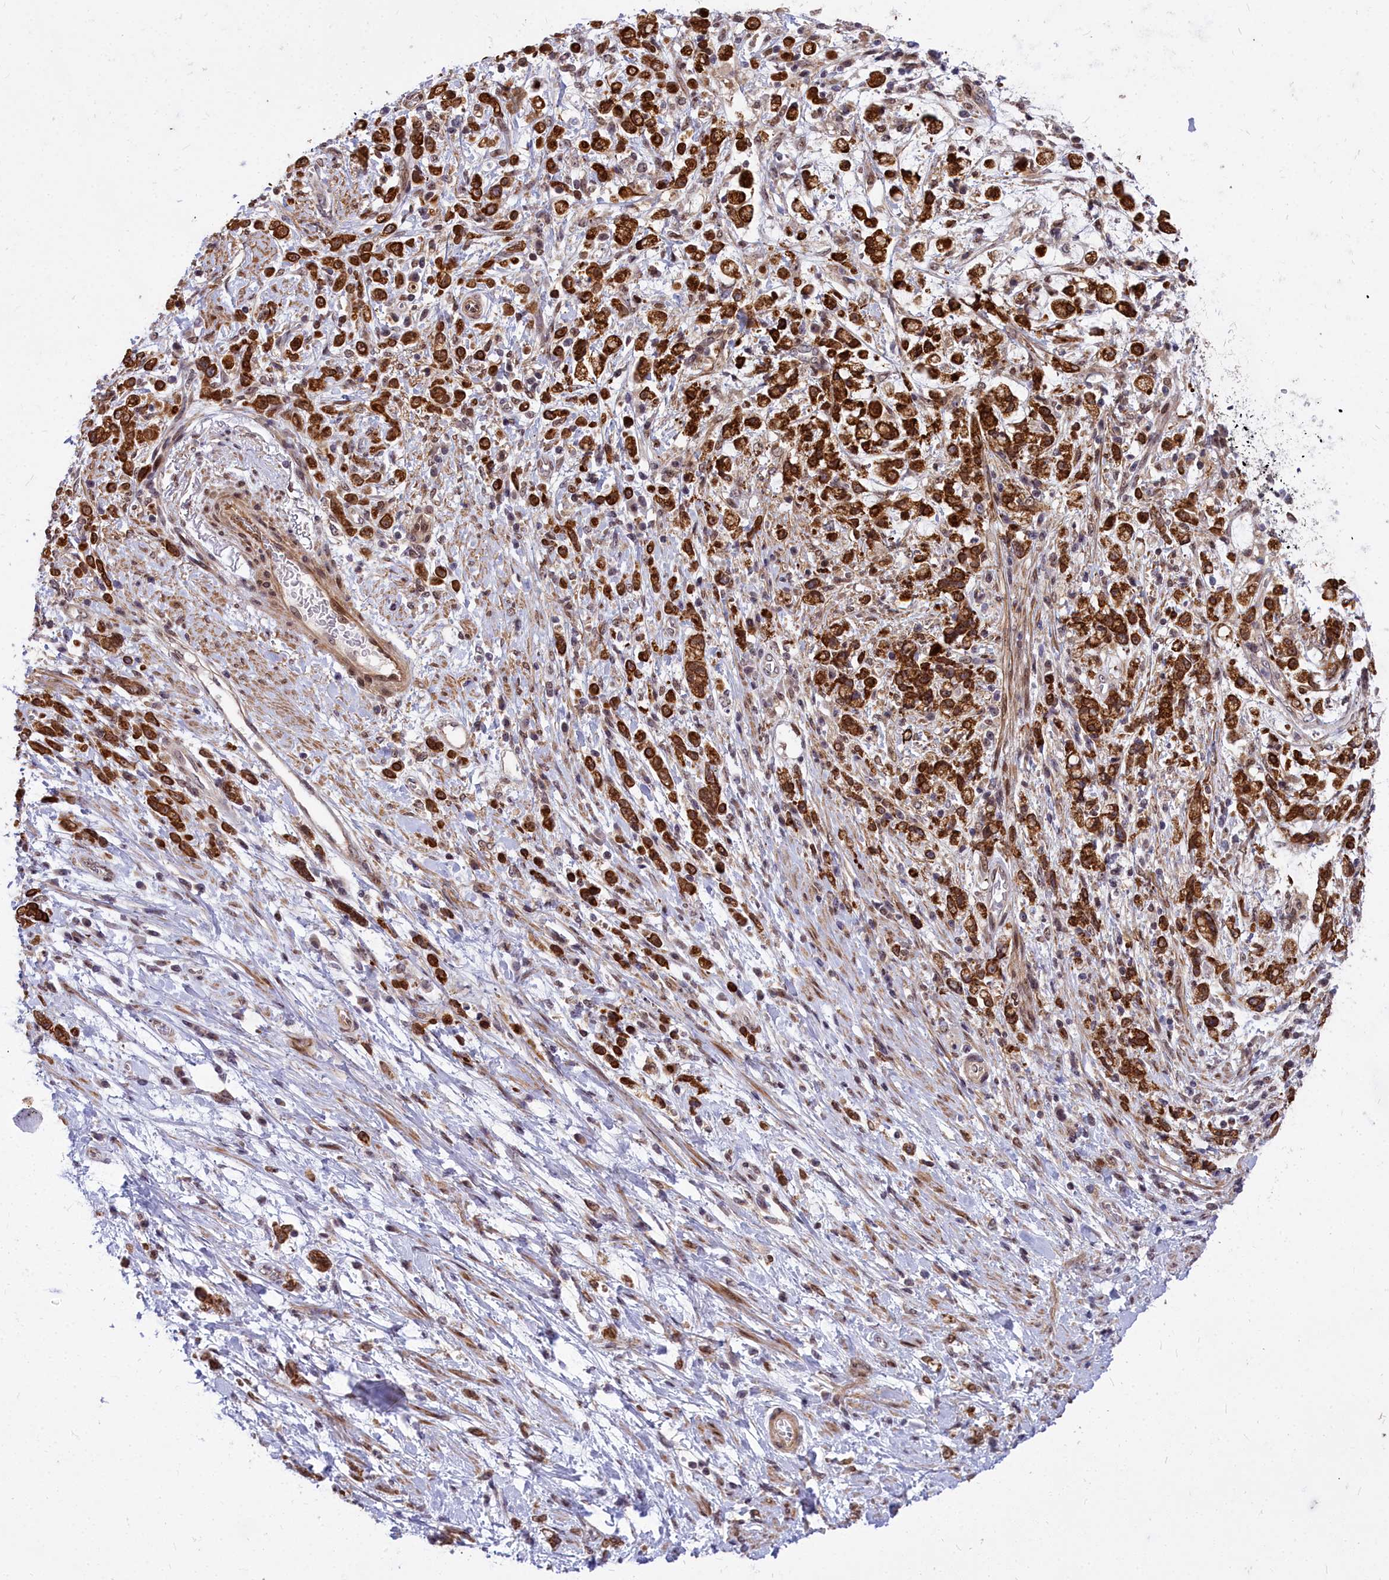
{"staining": {"intensity": "strong", "quantity": ">75%", "location": "cytoplasmic/membranous,nuclear"}, "tissue": "stomach cancer", "cell_type": "Tumor cells", "image_type": "cancer", "snomed": [{"axis": "morphology", "description": "Adenocarcinoma, NOS"}, {"axis": "topography", "description": "Stomach"}], "caption": "Tumor cells display strong cytoplasmic/membranous and nuclear staining in approximately >75% of cells in adenocarcinoma (stomach). Nuclei are stained in blue.", "gene": "ABCB8", "patient": {"sex": "female", "age": 60}}